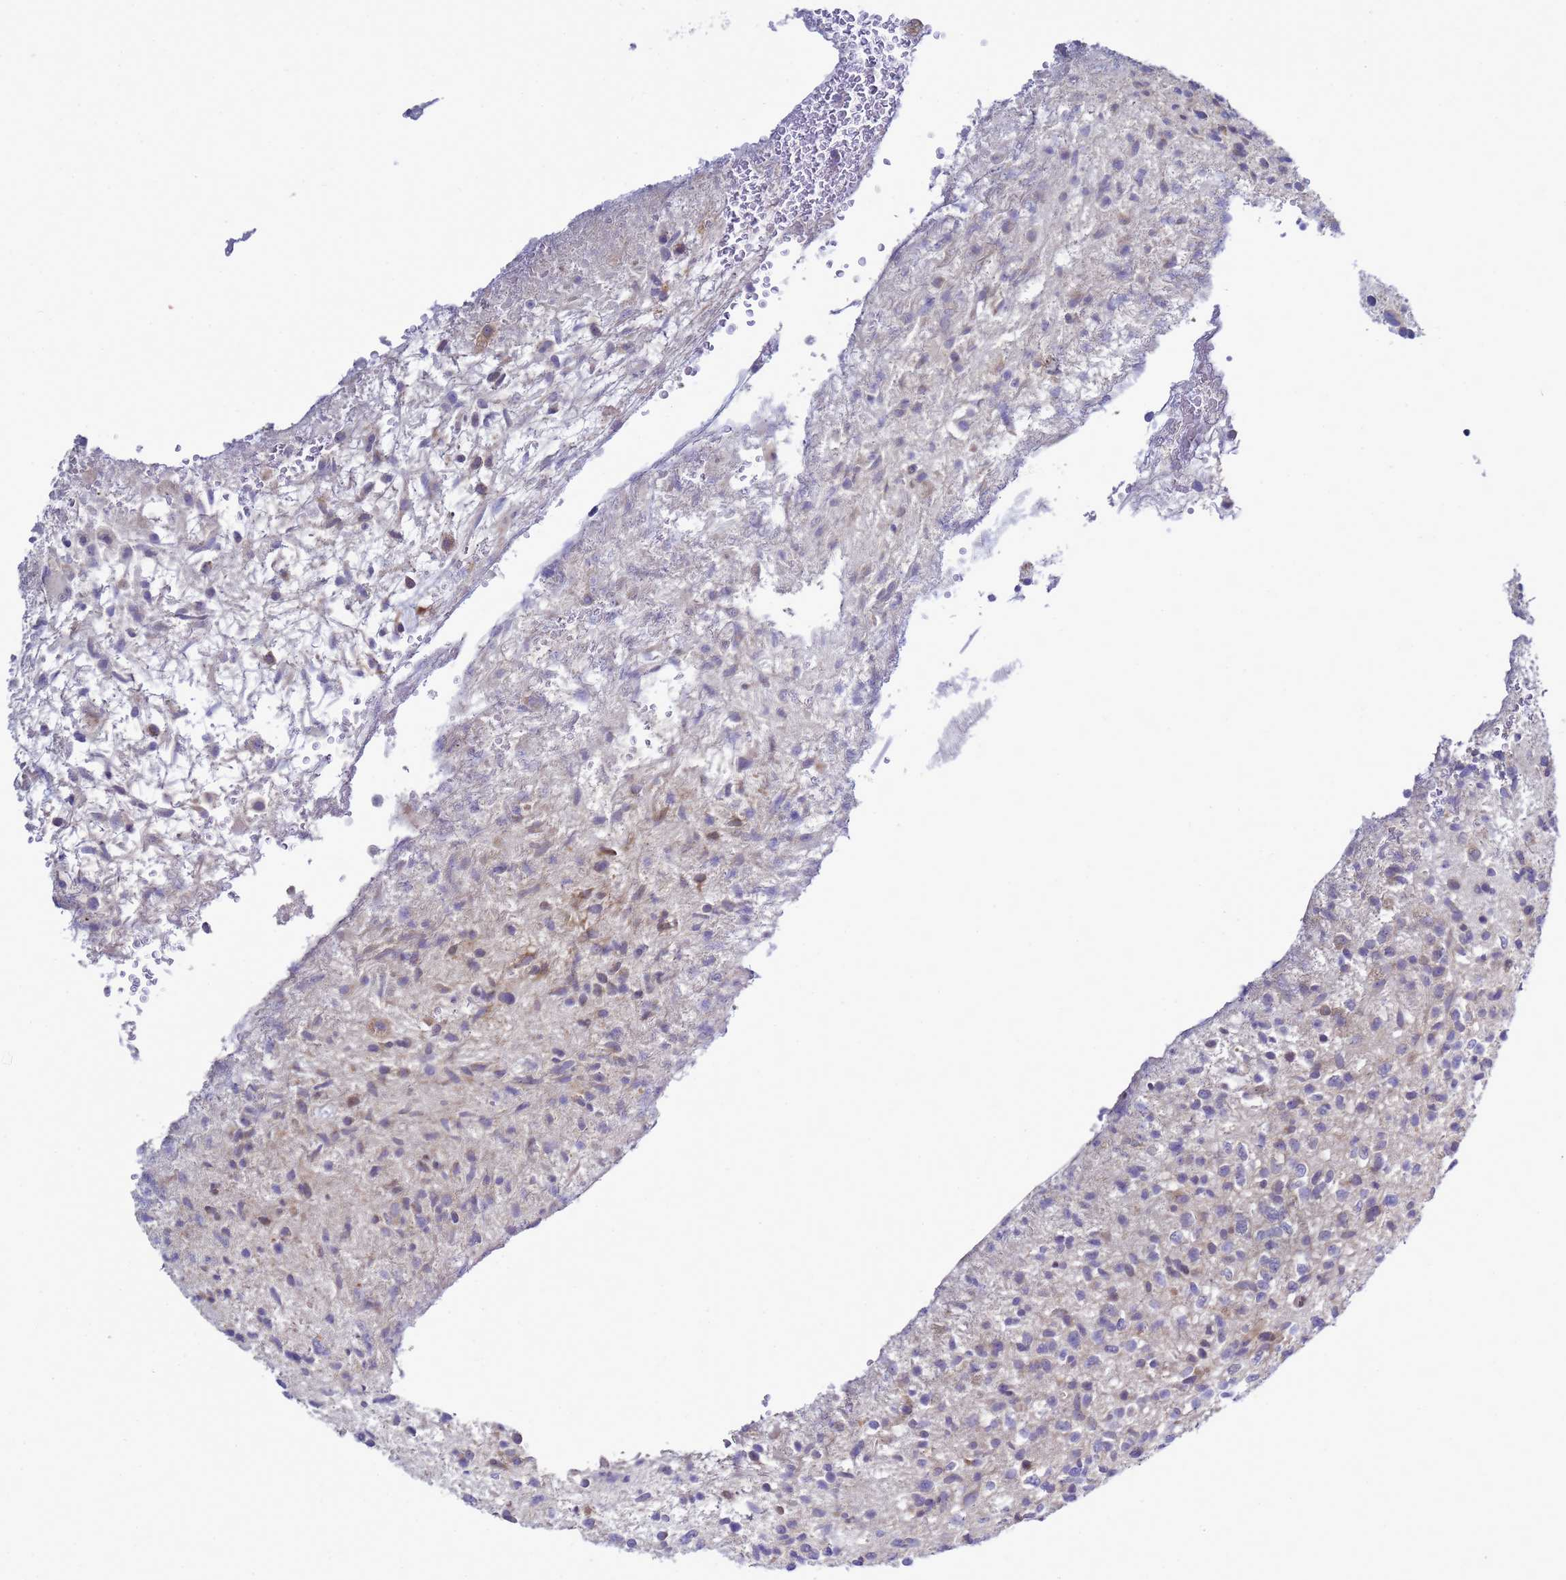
{"staining": {"intensity": "negative", "quantity": "none", "location": "none"}, "tissue": "glioma", "cell_type": "Tumor cells", "image_type": "cancer", "snomed": [{"axis": "morphology", "description": "Glioma, malignant, High grade"}, {"axis": "topography", "description": "Brain"}], "caption": "IHC photomicrograph of neoplastic tissue: glioma stained with DAB (3,3'-diaminobenzidine) shows no significant protein expression in tumor cells.", "gene": "MON1B", "patient": {"sex": "male", "age": 56}}